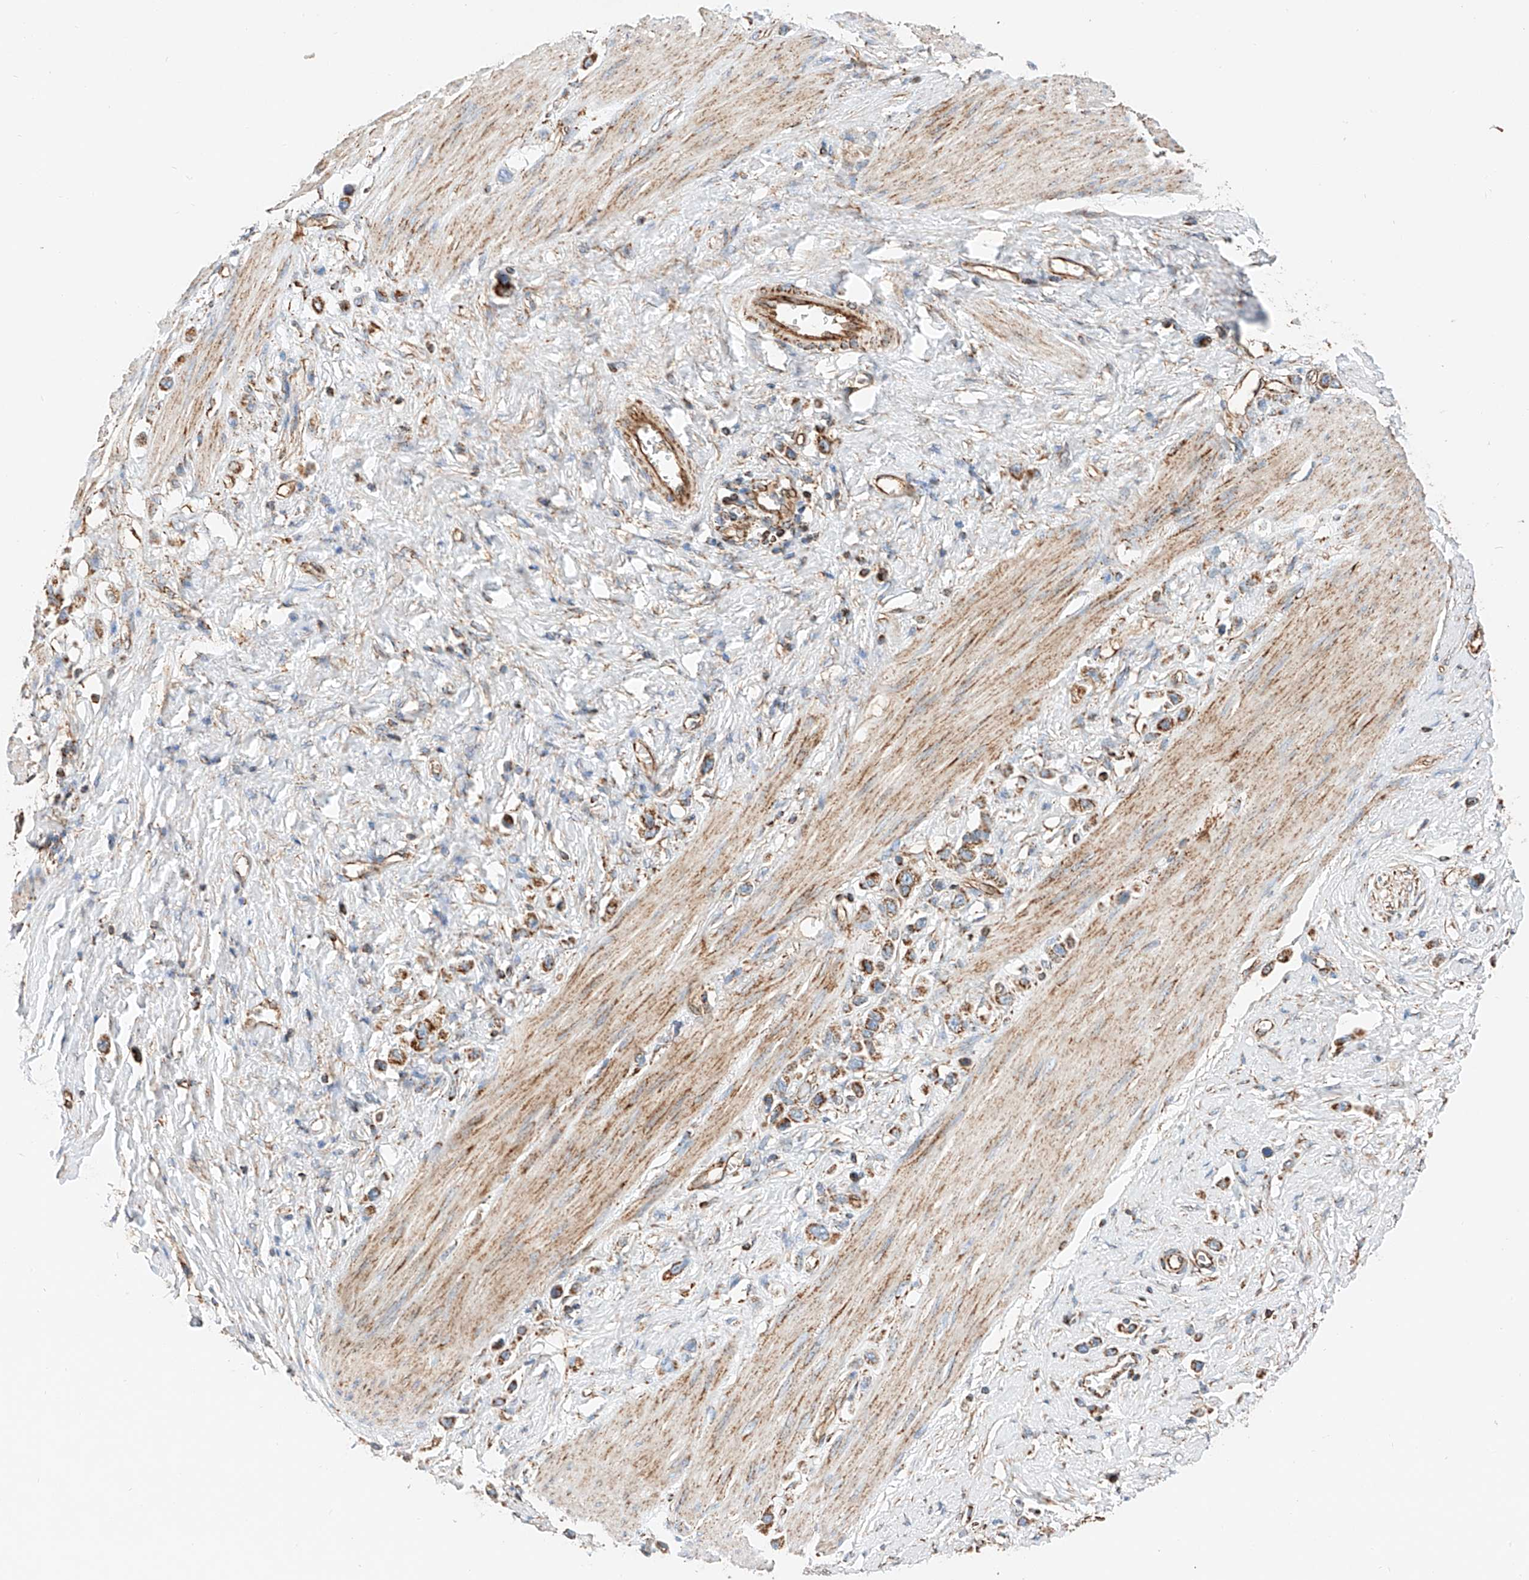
{"staining": {"intensity": "moderate", "quantity": ">75%", "location": "cytoplasmic/membranous"}, "tissue": "stomach cancer", "cell_type": "Tumor cells", "image_type": "cancer", "snomed": [{"axis": "morphology", "description": "Adenocarcinoma, NOS"}, {"axis": "topography", "description": "Stomach"}], "caption": "Moderate cytoplasmic/membranous protein positivity is present in about >75% of tumor cells in stomach cancer. Ihc stains the protein of interest in brown and the nuclei are stained blue.", "gene": "NDUFV3", "patient": {"sex": "female", "age": 65}}